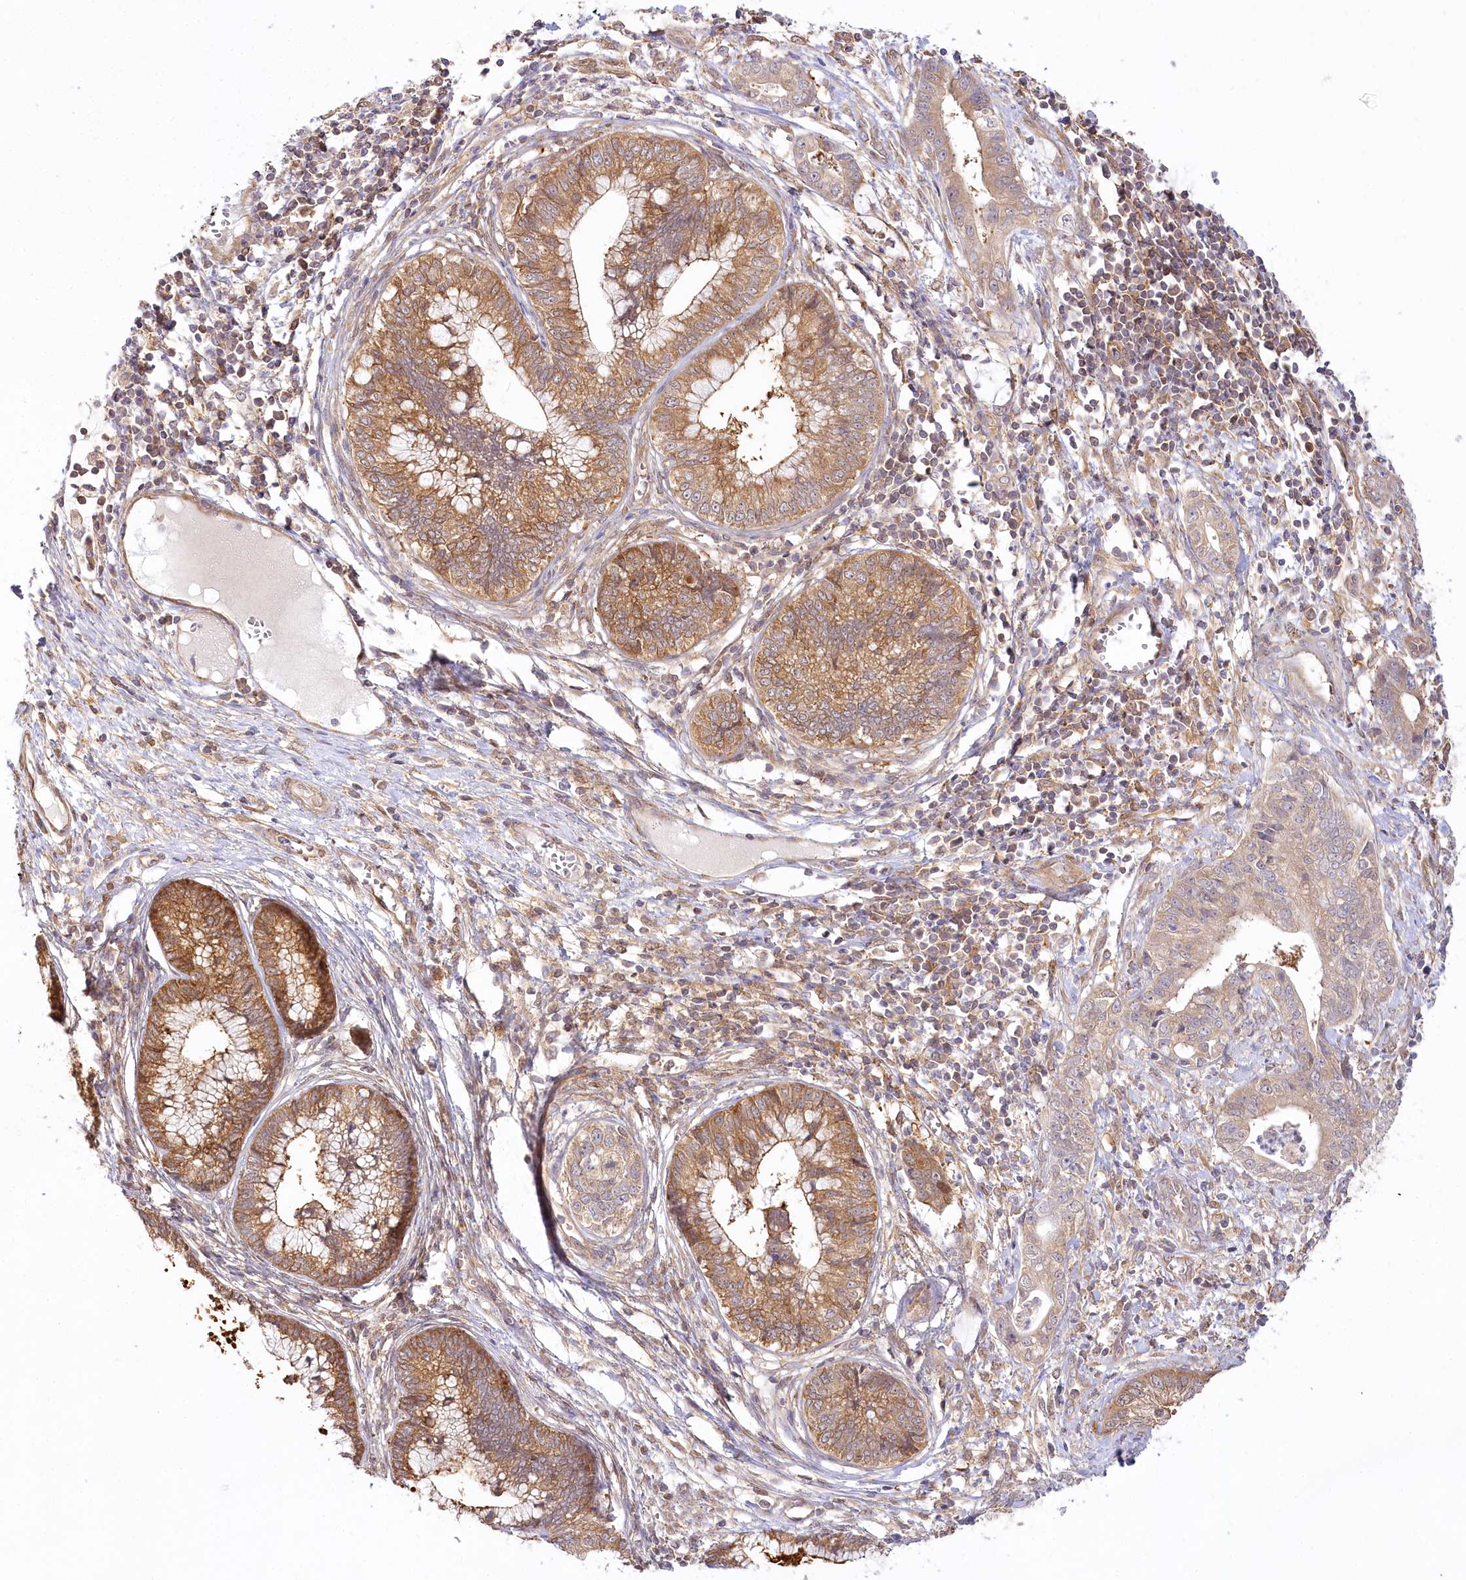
{"staining": {"intensity": "moderate", "quantity": ">75%", "location": "cytoplasmic/membranous"}, "tissue": "cervical cancer", "cell_type": "Tumor cells", "image_type": "cancer", "snomed": [{"axis": "morphology", "description": "Adenocarcinoma, NOS"}, {"axis": "topography", "description": "Cervix"}], "caption": "The image shows a brown stain indicating the presence of a protein in the cytoplasmic/membranous of tumor cells in cervical adenocarcinoma. The staining was performed using DAB (3,3'-diaminobenzidine) to visualize the protein expression in brown, while the nuclei were stained in blue with hematoxylin (Magnification: 20x).", "gene": "INPP4B", "patient": {"sex": "female", "age": 44}}